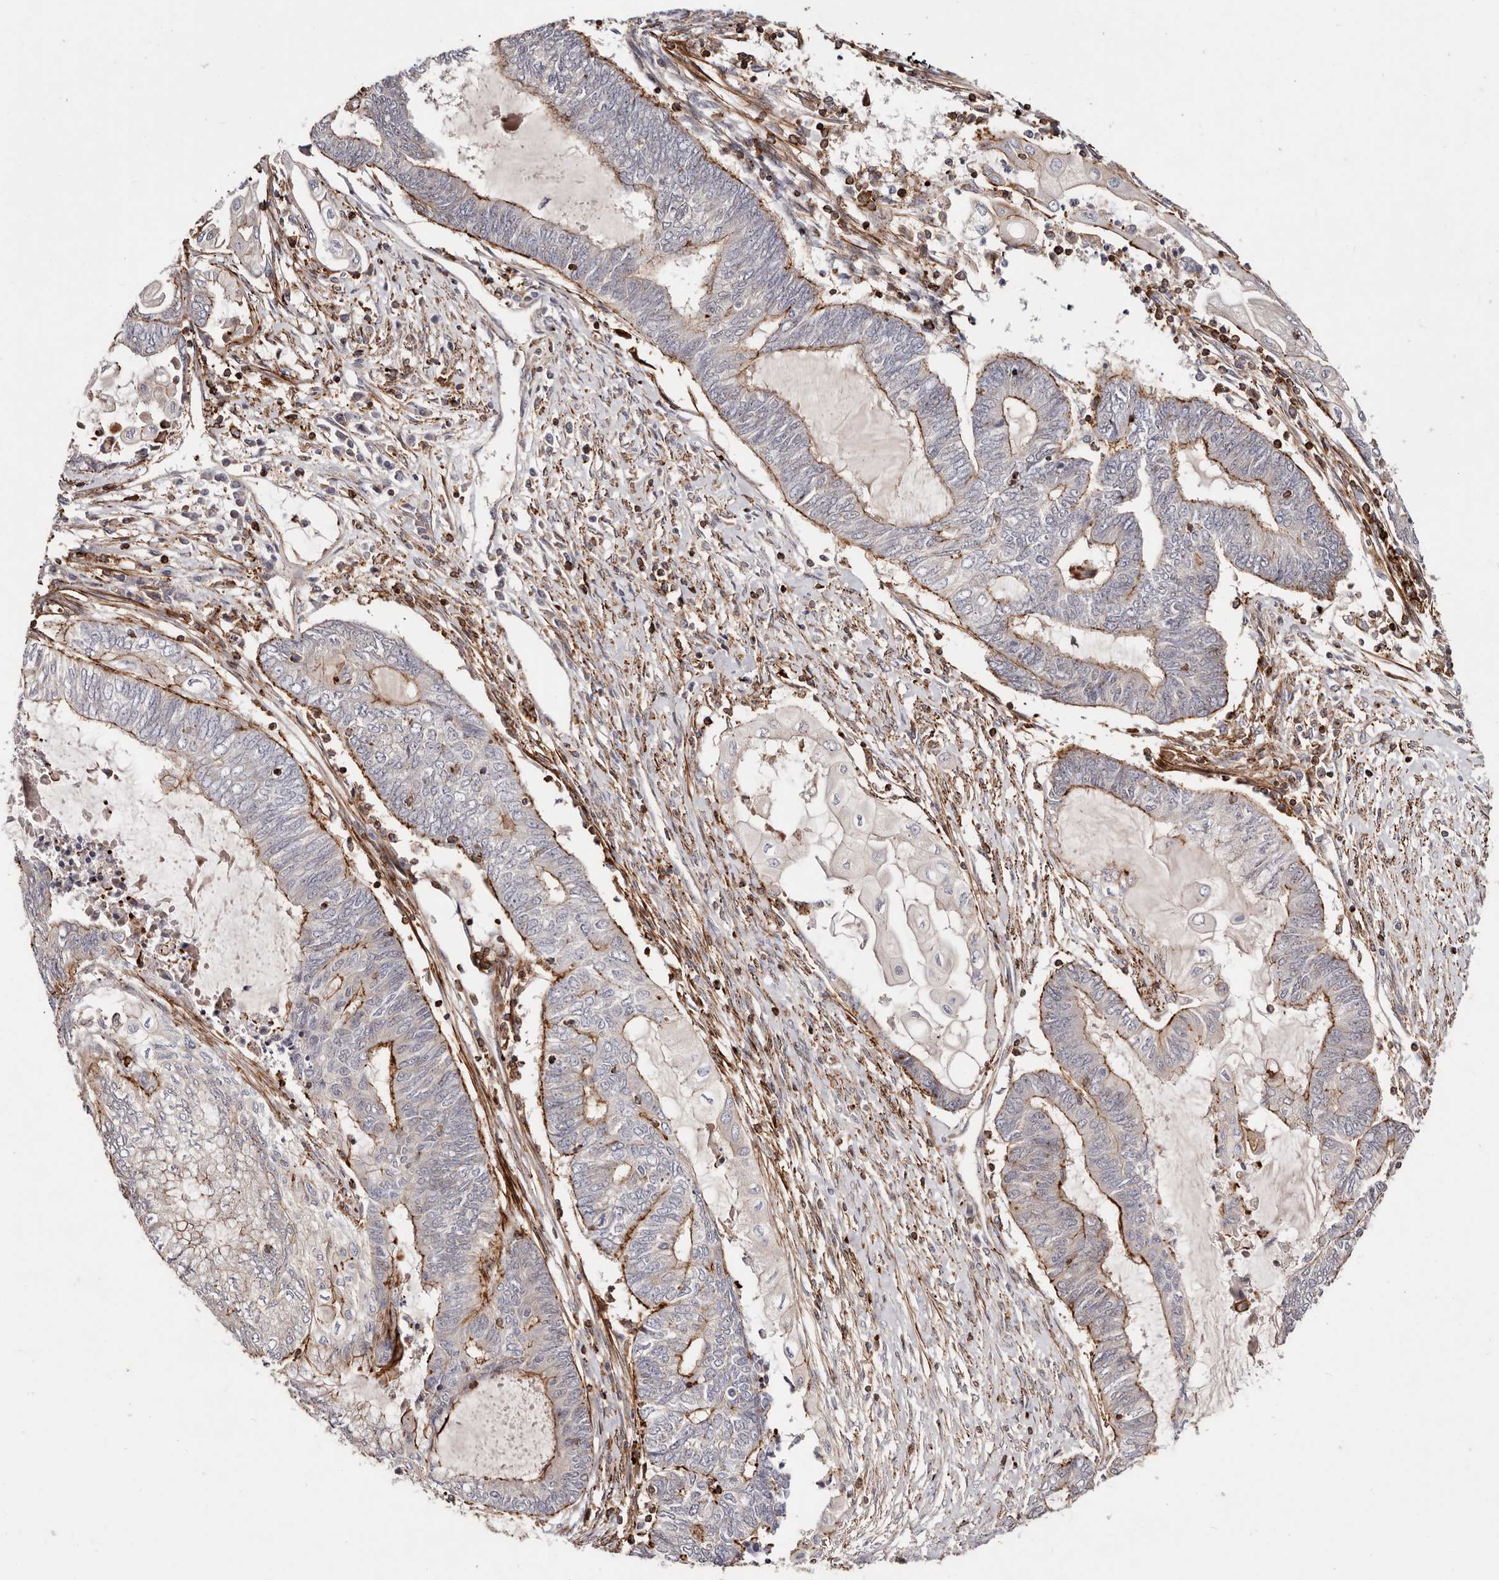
{"staining": {"intensity": "moderate", "quantity": "25%-75%", "location": "cytoplasmic/membranous"}, "tissue": "endometrial cancer", "cell_type": "Tumor cells", "image_type": "cancer", "snomed": [{"axis": "morphology", "description": "Adenocarcinoma, NOS"}, {"axis": "topography", "description": "Uterus"}, {"axis": "topography", "description": "Endometrium"}], "caption": "About 25%-75% of tumor cells in human endometrial cancer exhibit moderate cytoplasmic/membranous protein staining as visualized by brown immunohistochemical staining.", "gene": "PTPN22", "patient": {"sex": "female", "age": 70}}